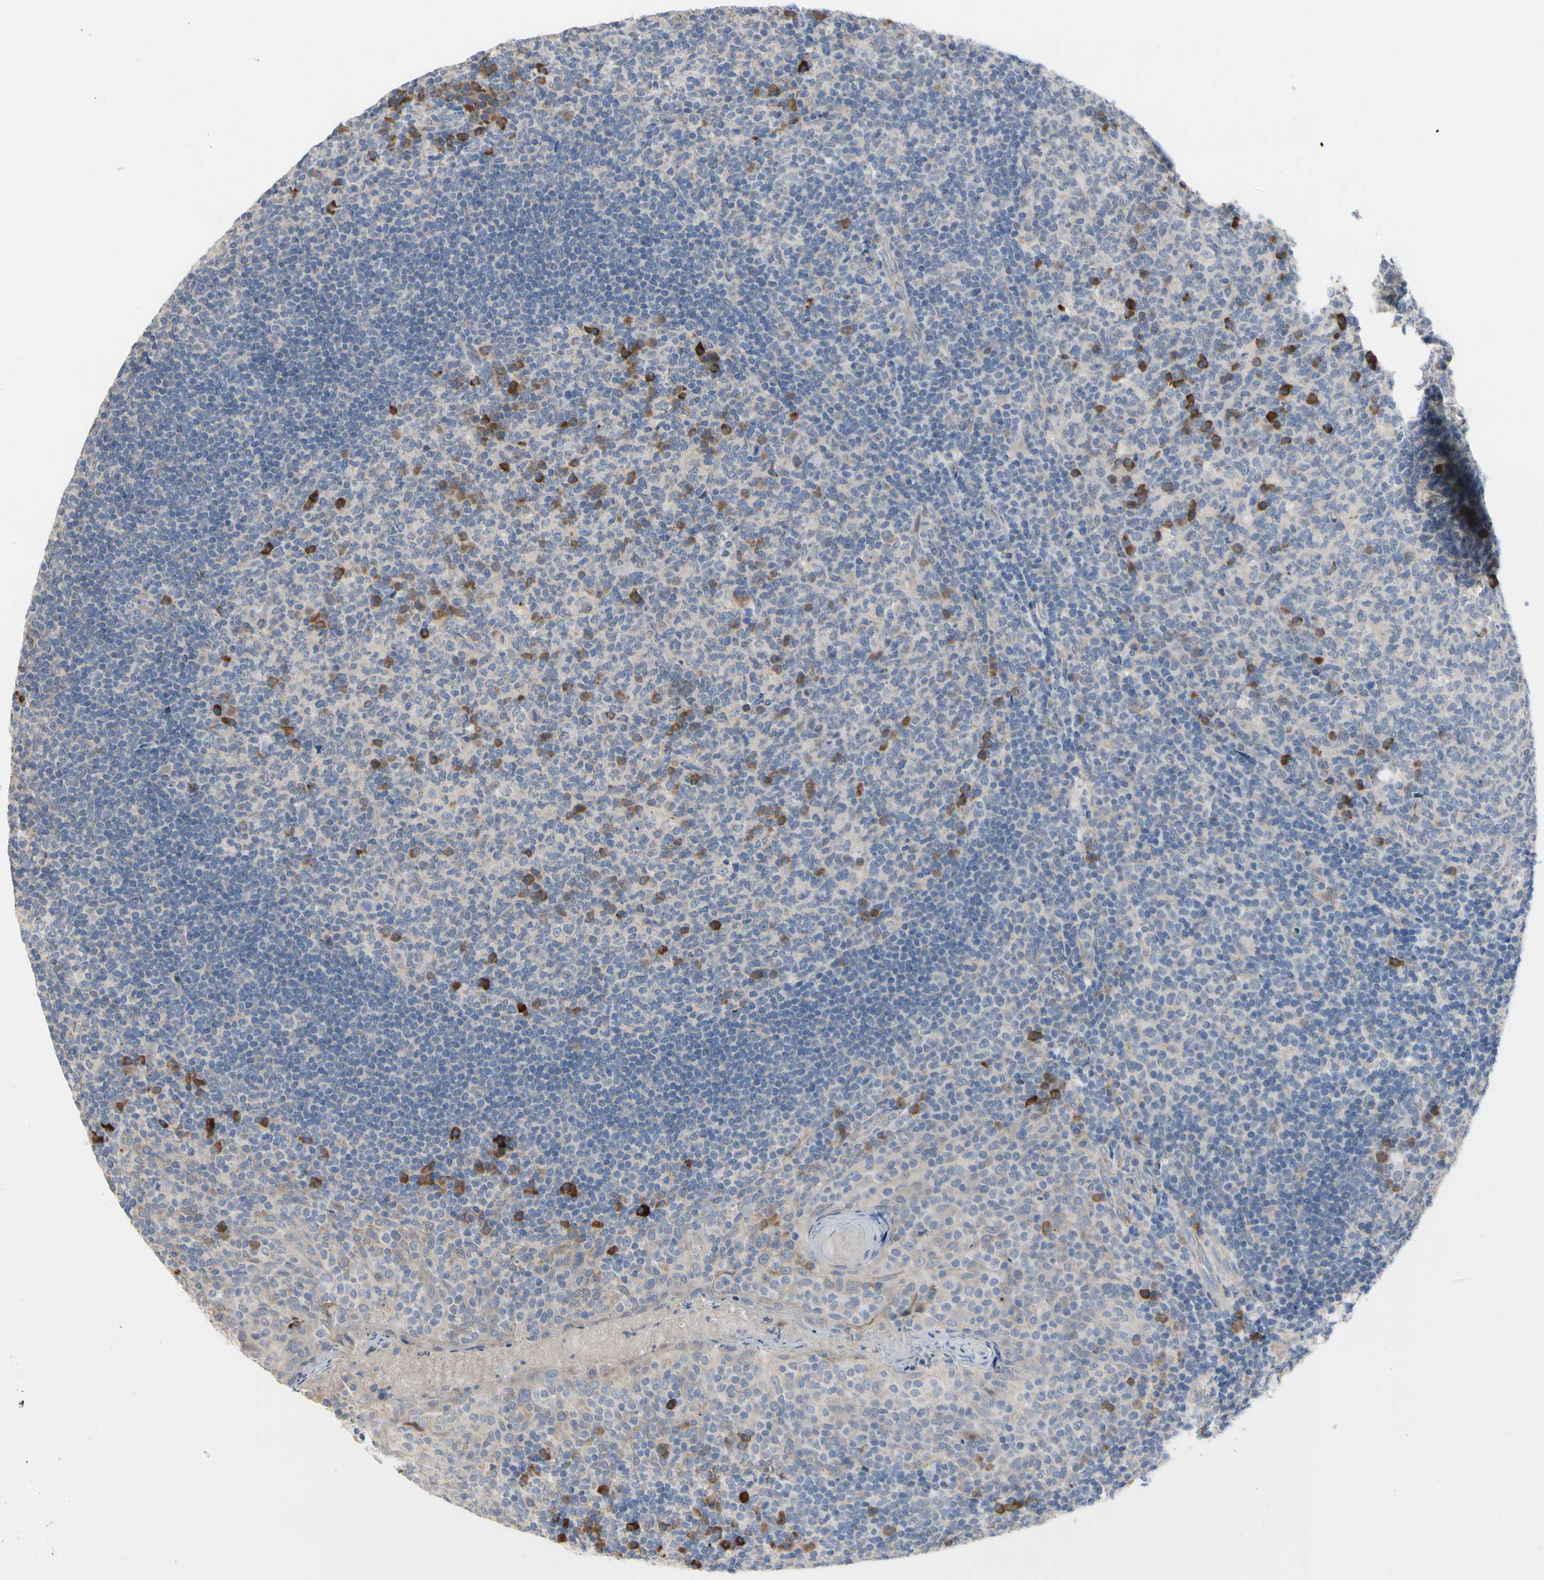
{"staining": {"intensity": "strong", "quantity": "<25%", "location": "cytoplasmic/membranous"}, "tissue": "tonsil", "cell_type": "Germinal center cells", "image_type": "normal", "snomed": [{"axis": "morphology", "description": "Normal tissue, NOS"}, {"axis": "topography", "description": "Tonsil"}], "caption": "A histopathology image of tonsil stained for a protein demonstrates strong cytoplasmic/membranous brown staining in germinal center cells. (DAB (3,3'-diaminobenzidine) = brown stain, brightfield microscopy at high magnification).", "gene": "TTC14", "patient": {"sex": "male", "age": 17}}